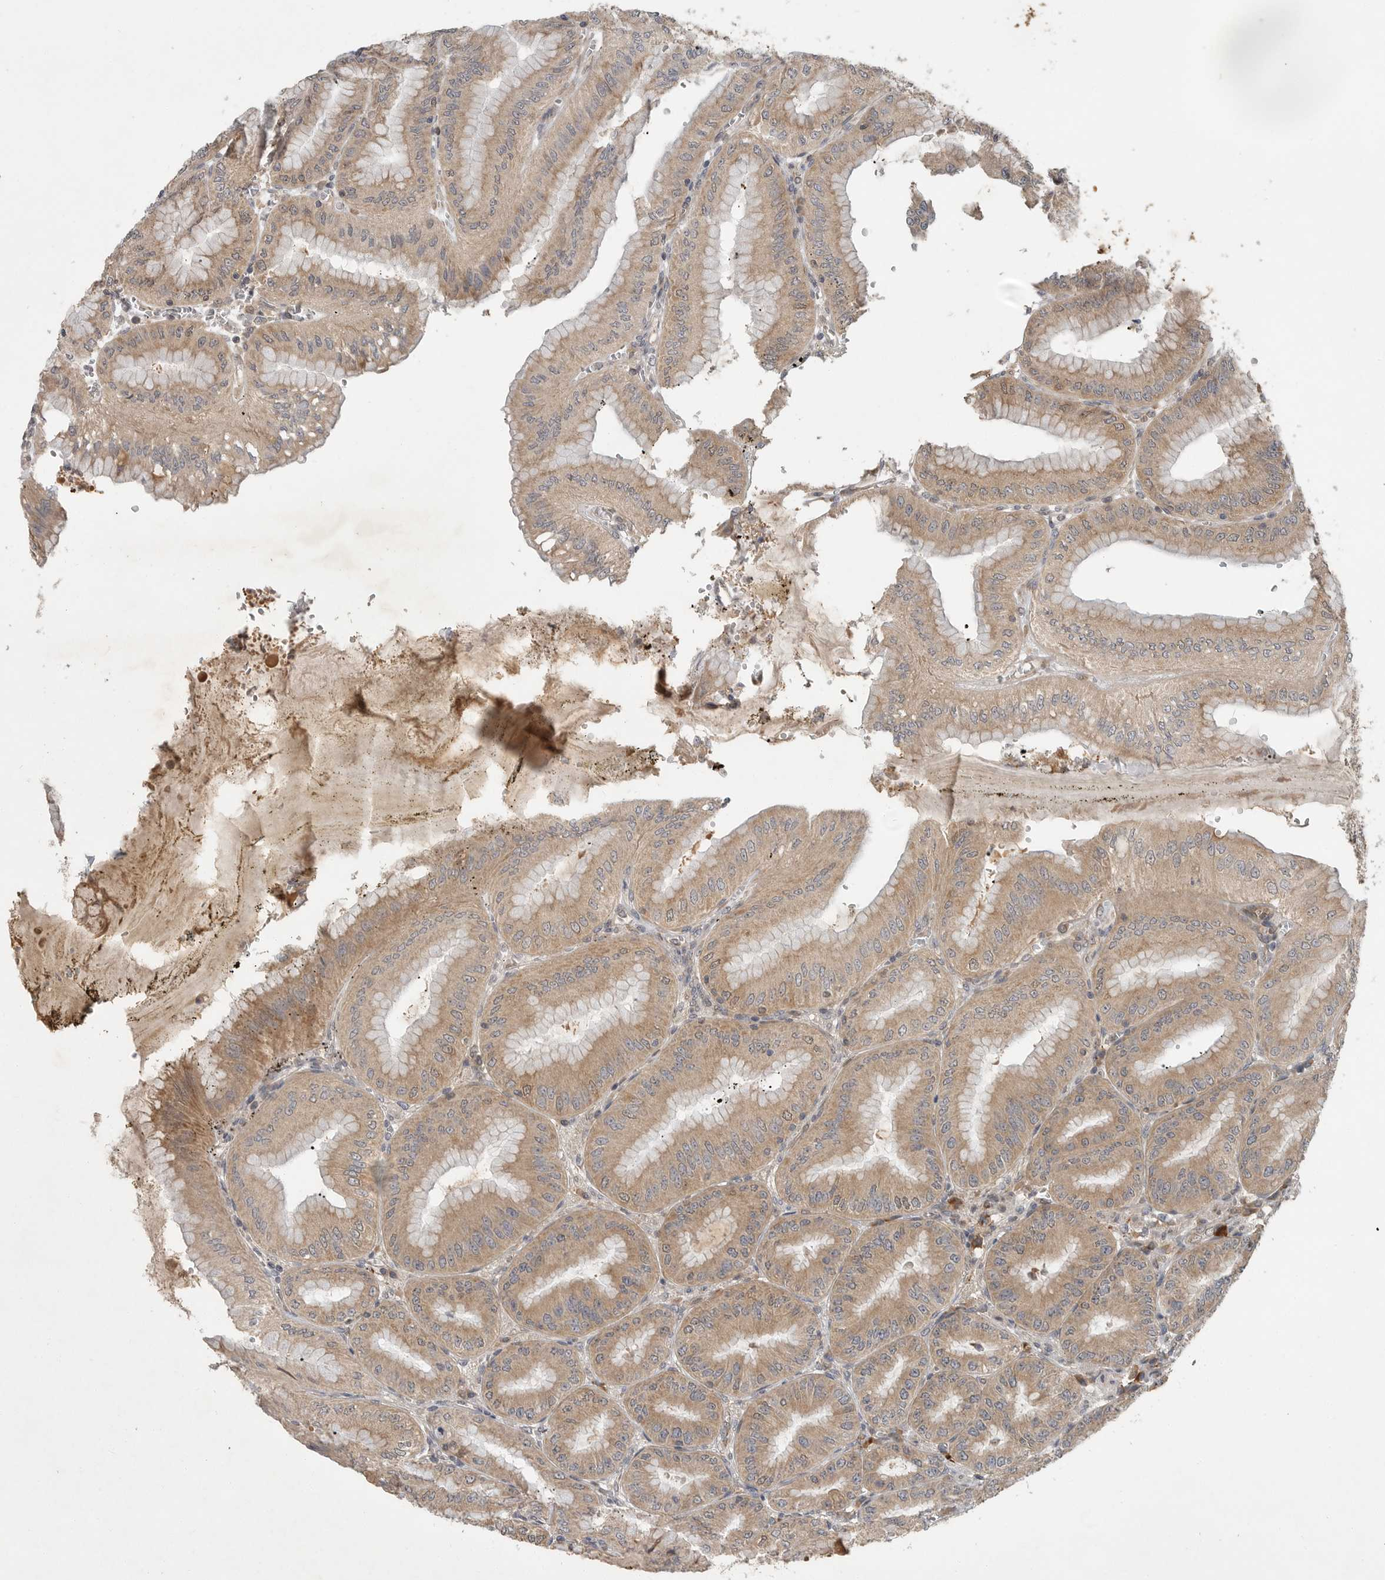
{"staining": {"intensity": "moderate", "quantity": ">75%", "location": "cytoplasmic/membranous"}, "tissue": "stomach", "cell_type": "Glandular cells", "image_type": "normal", "snomed": [{"axis": "morphology", "description": "Normal tissue, NOS"}, {"axis": "topography", "description": "Stomach, lower"}], "caption": "The immunohistochemical stain shows moderate cytoplasmic/membranous staining in glandular cells of normal stomach. The staining was performed using DAB, with brown indicating positive protein expression. Nuclei are stained blue with hematoxylin.", "gene": "OSBPL9", "patient": {"sex": "male", "age": 71}}